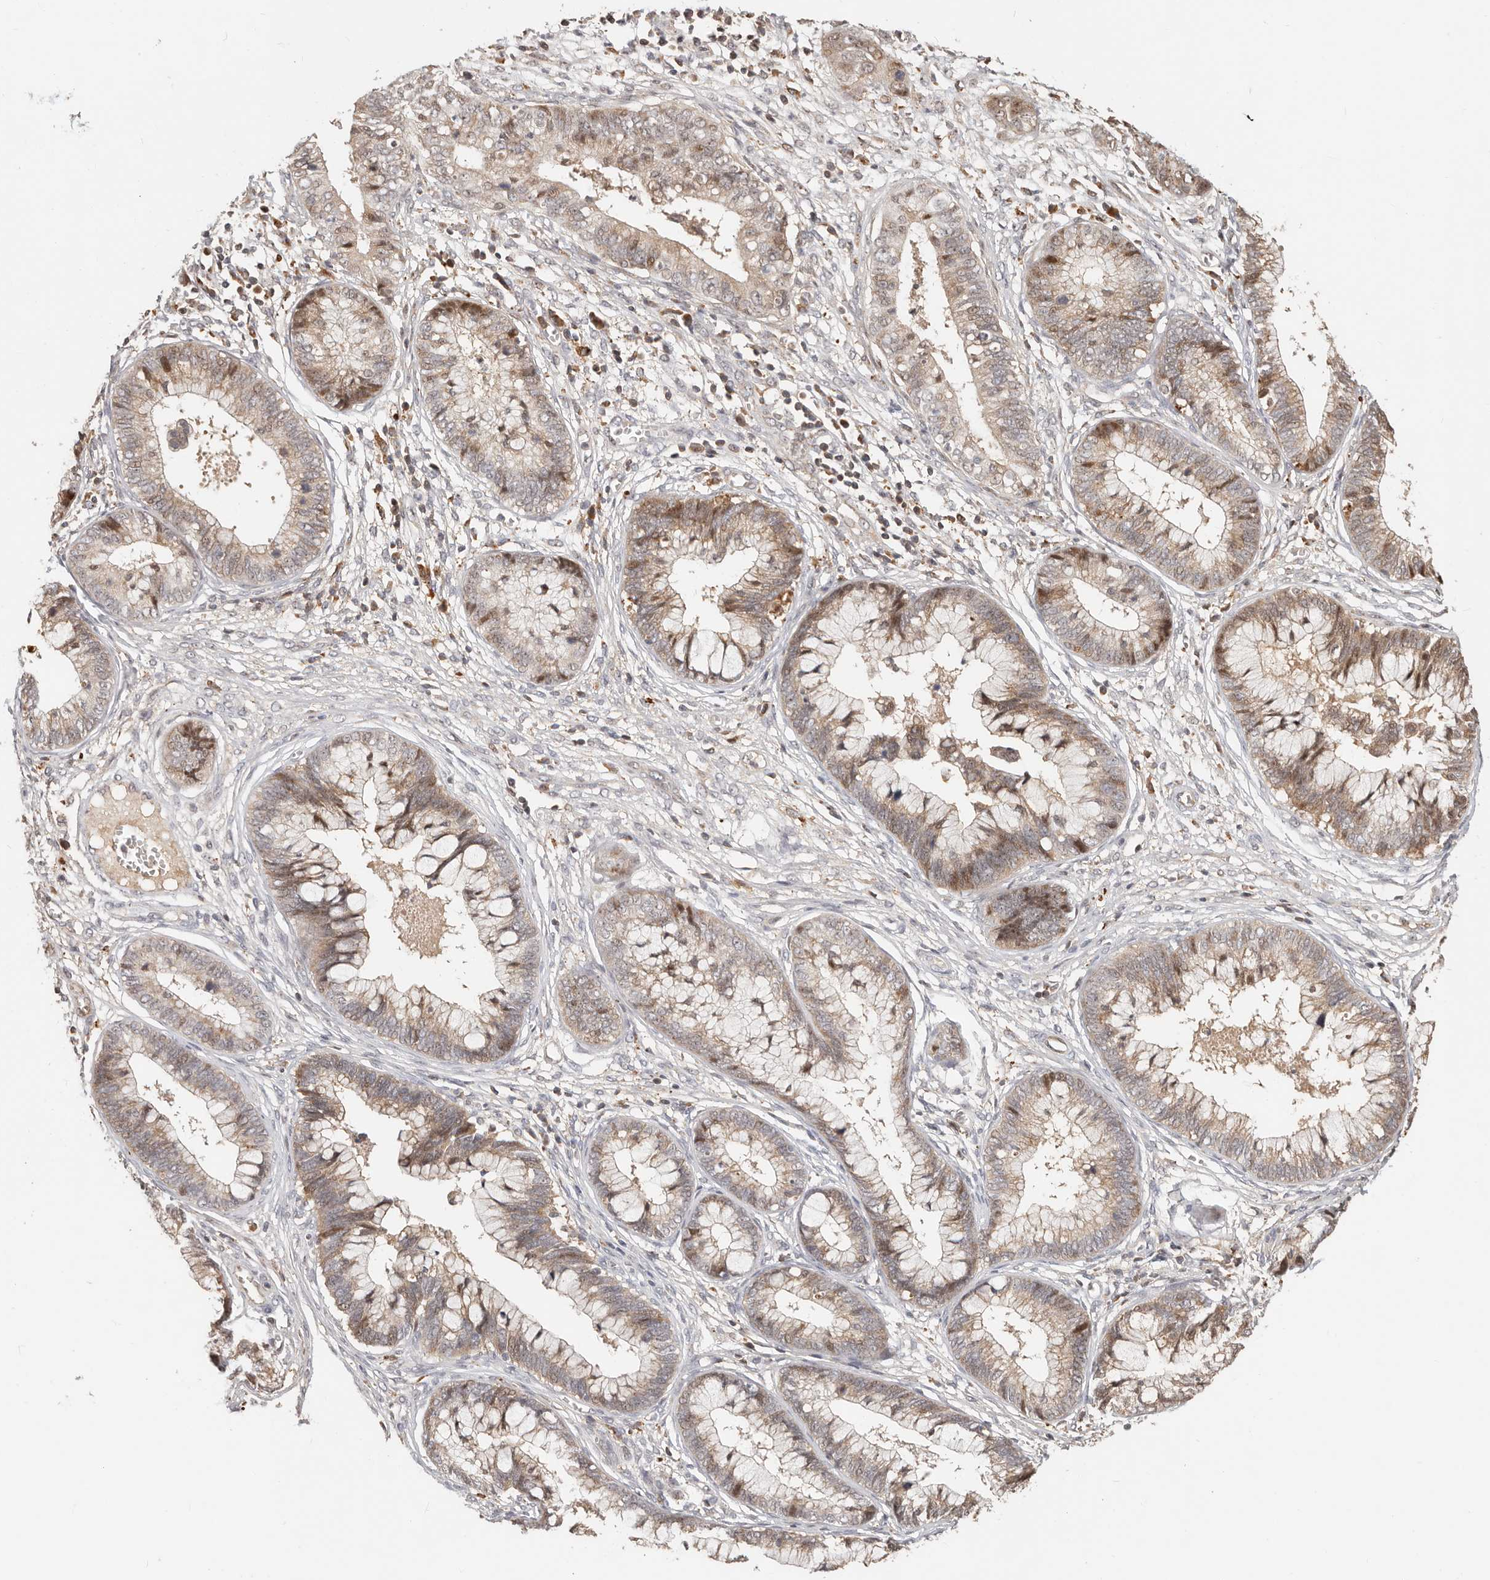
{"staining": {"intensity": "moderate", "quantity": ">75%", "location": "cytoplasmic/membranous,nuclear"}, "tissue": "cervical cancer", "cell_type": "Tumor cells", "image_type": "cancer", "snomed": [{"axis": "morphology", "description": "Adenocarcinoma, NOS"}, {"axis": "topography", "description": "Cervix"}], "caption": "Cervical adenocarcinoma was stained to show a protein in brown. There is medium levels of moderate cytoplasmic/membranous and nuclear staining in about >75% of tumor cells.", "gene": "ZRANB1", "patient": {"sex": "female", "age": 44}}